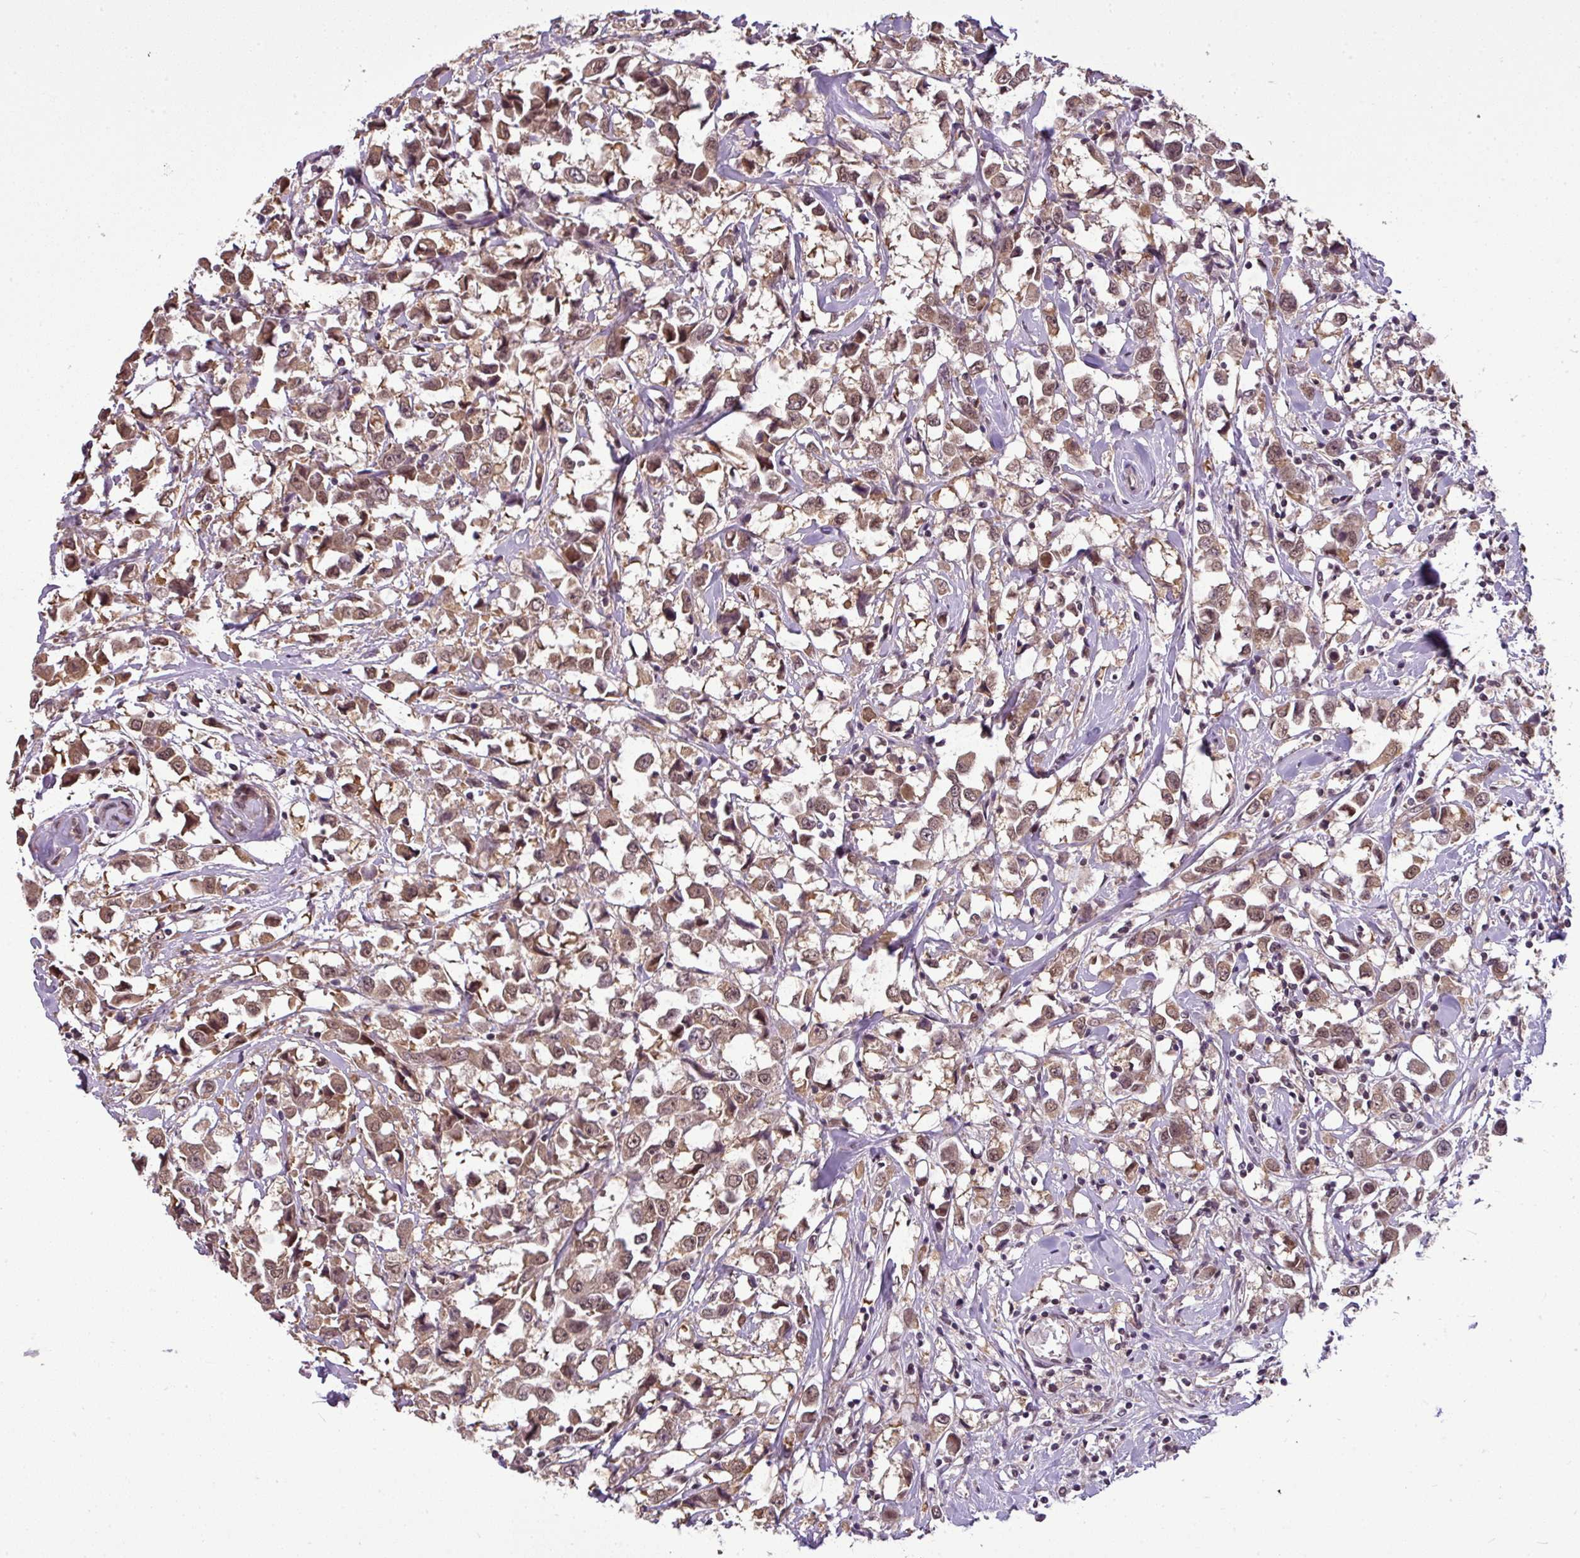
{"staining": {"intensity": "moderate", "quantity": ">75%", "location": "cytoplasmic/membranous,nuclear"}, "tissue": "breast cancer", "cell_type": "Tumor cells", "image_type": "cancer", "snomed": [{"axis": "morphology", "description": "Duct carcinoma"}, {"axis": "topography", "description": "Breast"}], "caption": "Immunohistochemistry (IHC) of human breast invasive ductal carcinoma displays medium levels of moderate cytoplasmic/membranous and nuclear expression in approximately >75% of tumor cells.", "gene": "MFHAS1", "patient": {"sex": "female", "age": 61}}